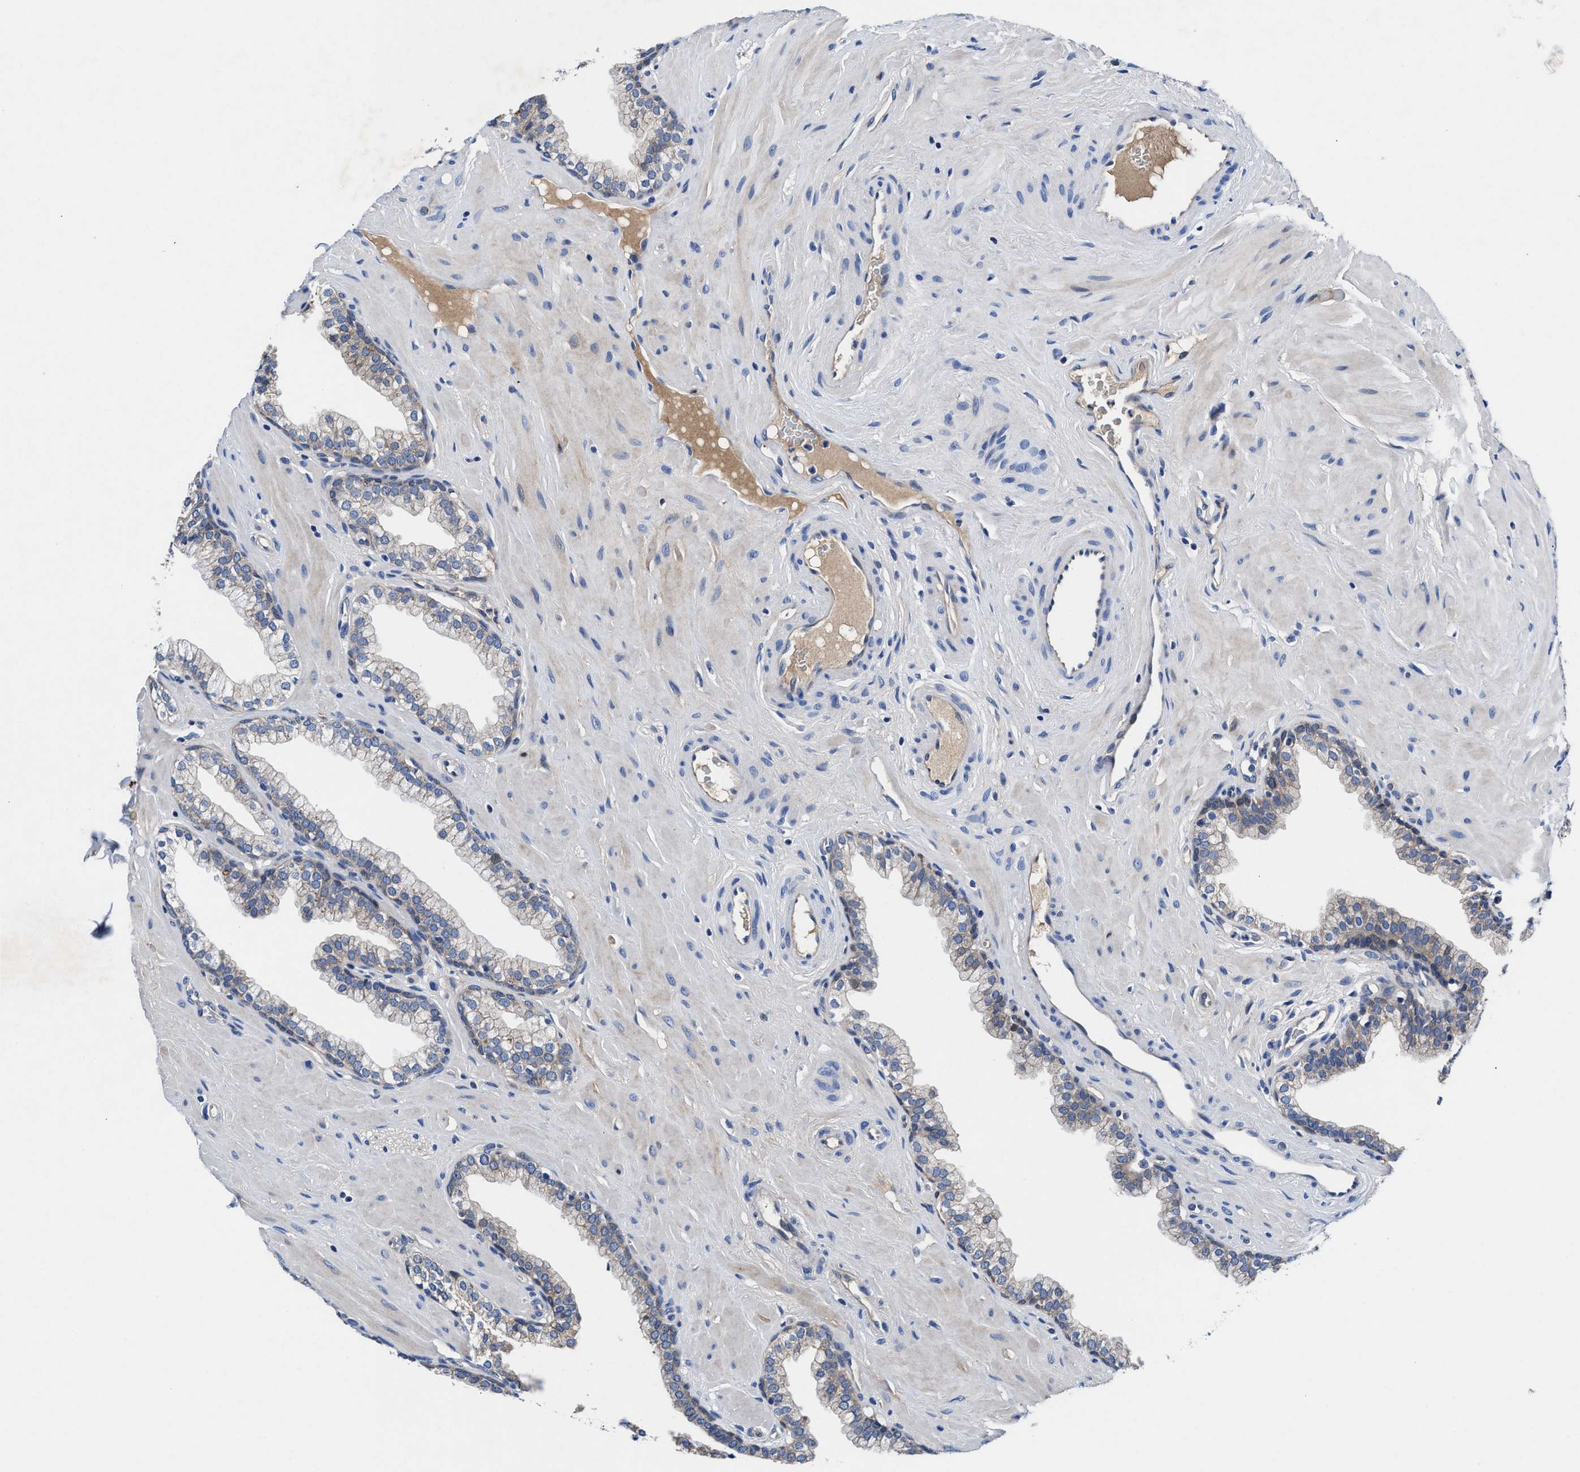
{"staining": {"intensity": "weak", "quantity": "<25%", "location": "cytoplasmic/membranous"}, "tissue": "prostate", "cell_type": "Glandular cells", "image_type": "normal", "snomed": [{"axis": "morphology", "description": "Normal tissue, NOS"}, {"axis": "morphology", "description": "Urothelial carcinoma, Low grade"}, {"axis": "topography", "description": "Urinary bladder"}, {"axis": "topography", "description": "Prostate"}], "caption": "Immunohistochemistry (IHC) photomicrograph of unremarkable prostate stained for a protein (brown), which reveals no expression in glandular cells.", "gene": "DHRS13", "patient": {"sex": "male", "age": 60}}